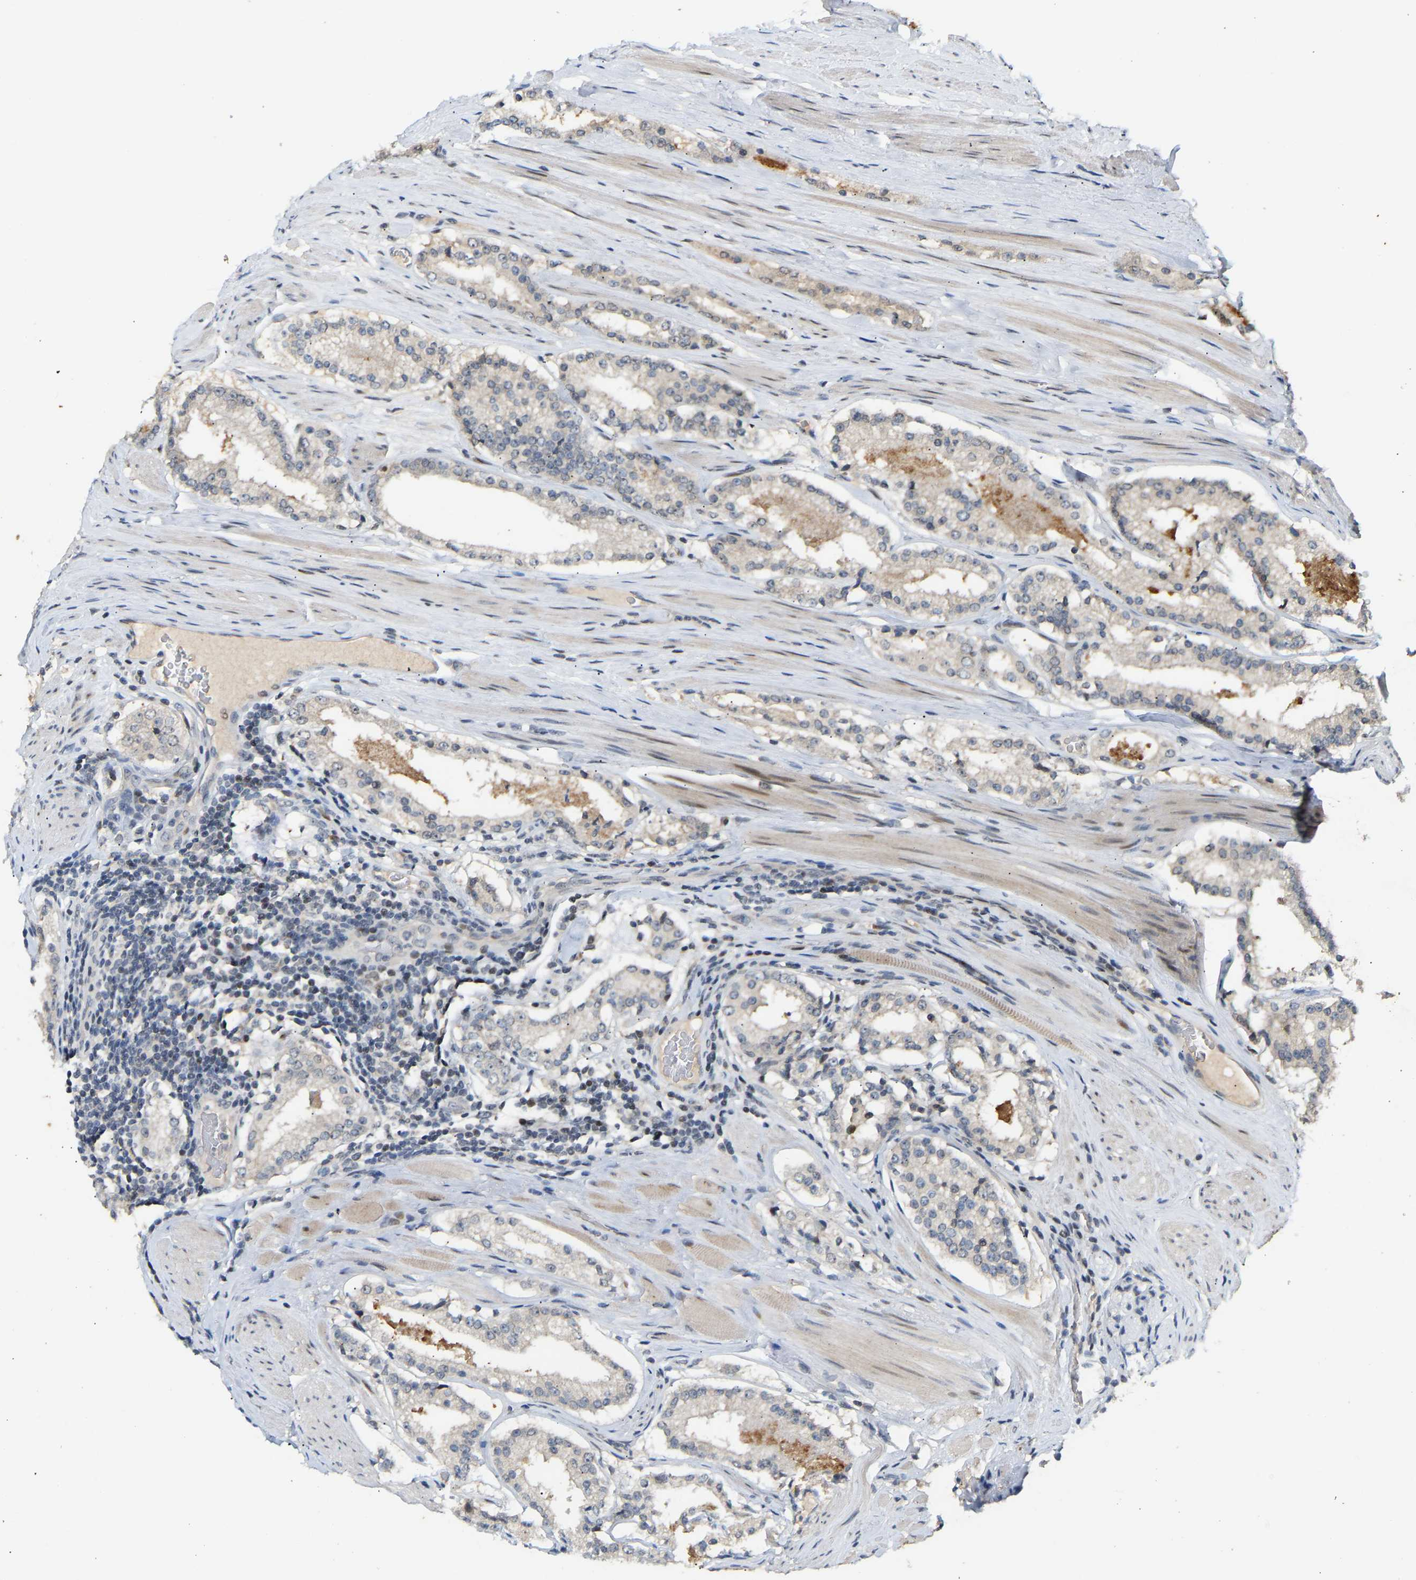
{"staining": {"intensity": "negative", "quantity": "none", "location": "none"}, "tissue": "prostate cancer", "cell_type": "Tumor cells", "image_type": "cancer", "snomed": [{"axis": "morphology", "description": "Adenocarcinoma, Low grade"}, {"axis": "topography", "description": "Prostate"}], "caption": "Human low-grade adenocarcinoma (prostate) stained for a protein using immunohistochemistry (IHC) demonstrates no positivity in tumor cells.", "gene": "PTPN4", "patient": {"sex": "male", "age": 63}}